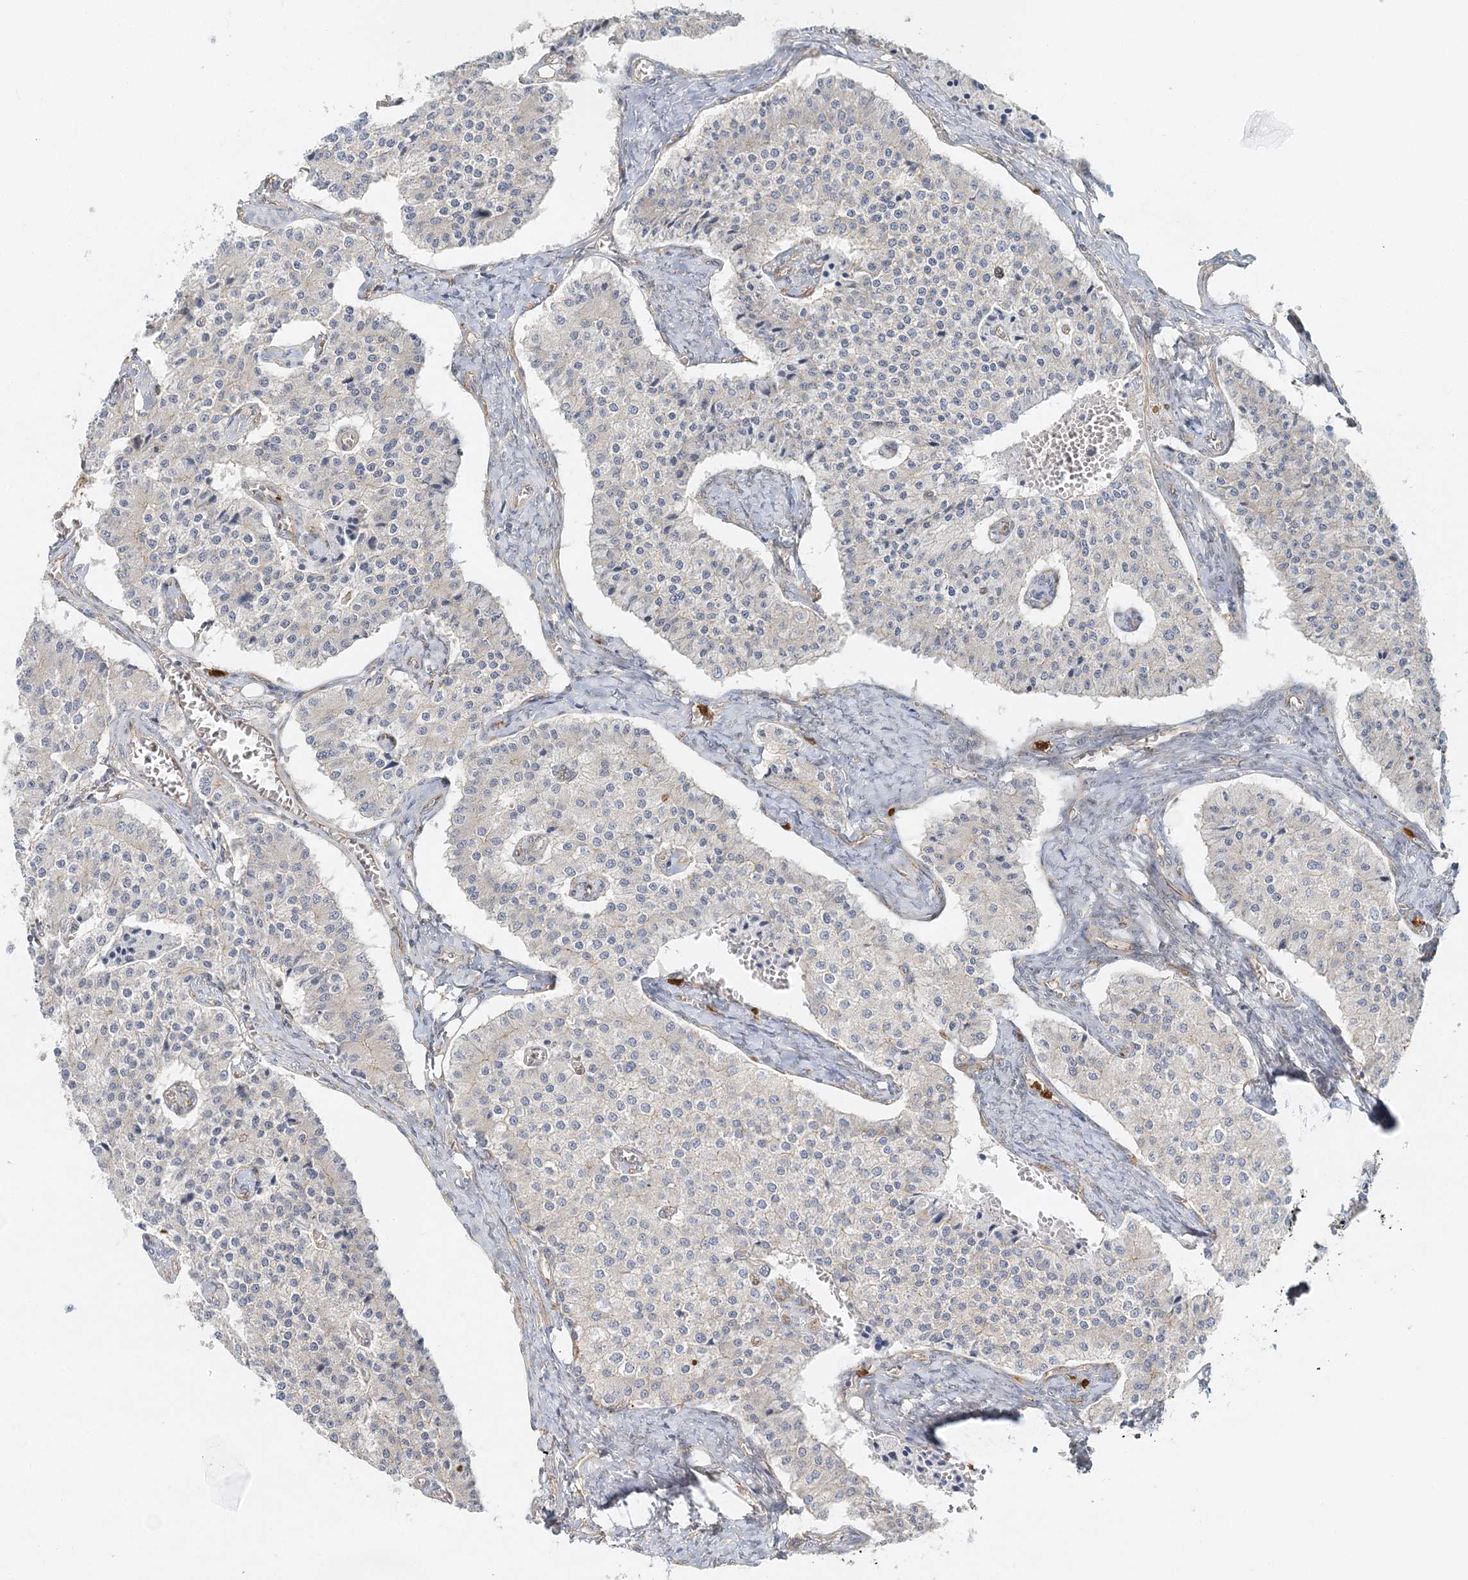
{"staining": {"intensity": "negative", "quantity": "none", "location": "none"}, "tissue": "carcinoid", "cell_type": "Tumor cells", "image_type": "cancer", "snomed": [{"axis": "morphology", "description": "Carcinoid, malignant, NOS"}, {"axis": "topography", "description": "Colon"}], "caption": "Malignant carcinoid stained for a protein using IHC demonstrates no positivity tumor cells.", "gene": "DNAH1", "patient": {"sex": "female", "age": 52}}